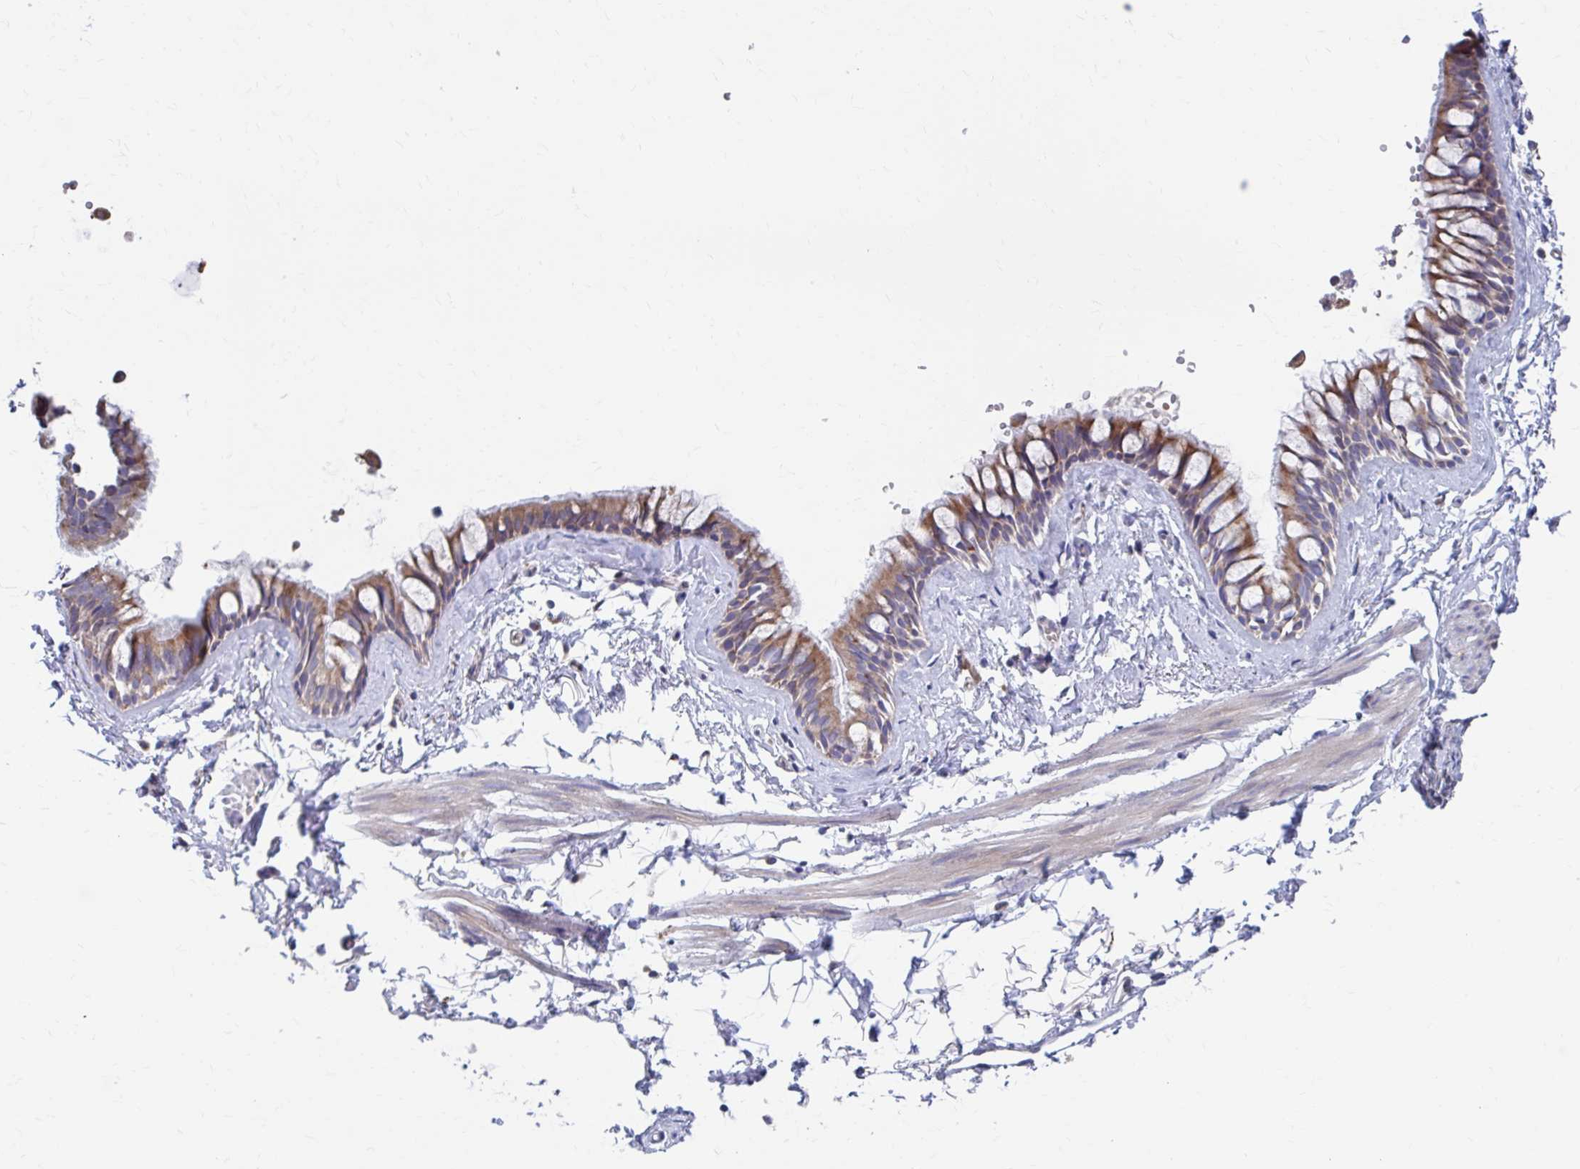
{"staining": {"intensity": "moderate", "quantity": ">75%", "location": "cytoplasmic/membranous"}, "tissue": "bronchus", "cell_type": "Respiratory epithelial cells", "image_type": "normal", "snomed": [{"axis": "morphology", "description": "Normal tissue, NOS"}, {"axis": "topography", "description": "Bronchus"}], "caption": "The micrograph reveals a brown stain indicating the presence of a protein in the cytoplasmic/membranous of respiratory epithelial cells in bronchus. (DAB (3,3'-diaminobenzidine) IHC, brown staining for protein, blue staining for nuclei).", "gene": "FKBP2", "patient": {"sex": "female", "age": 59}}